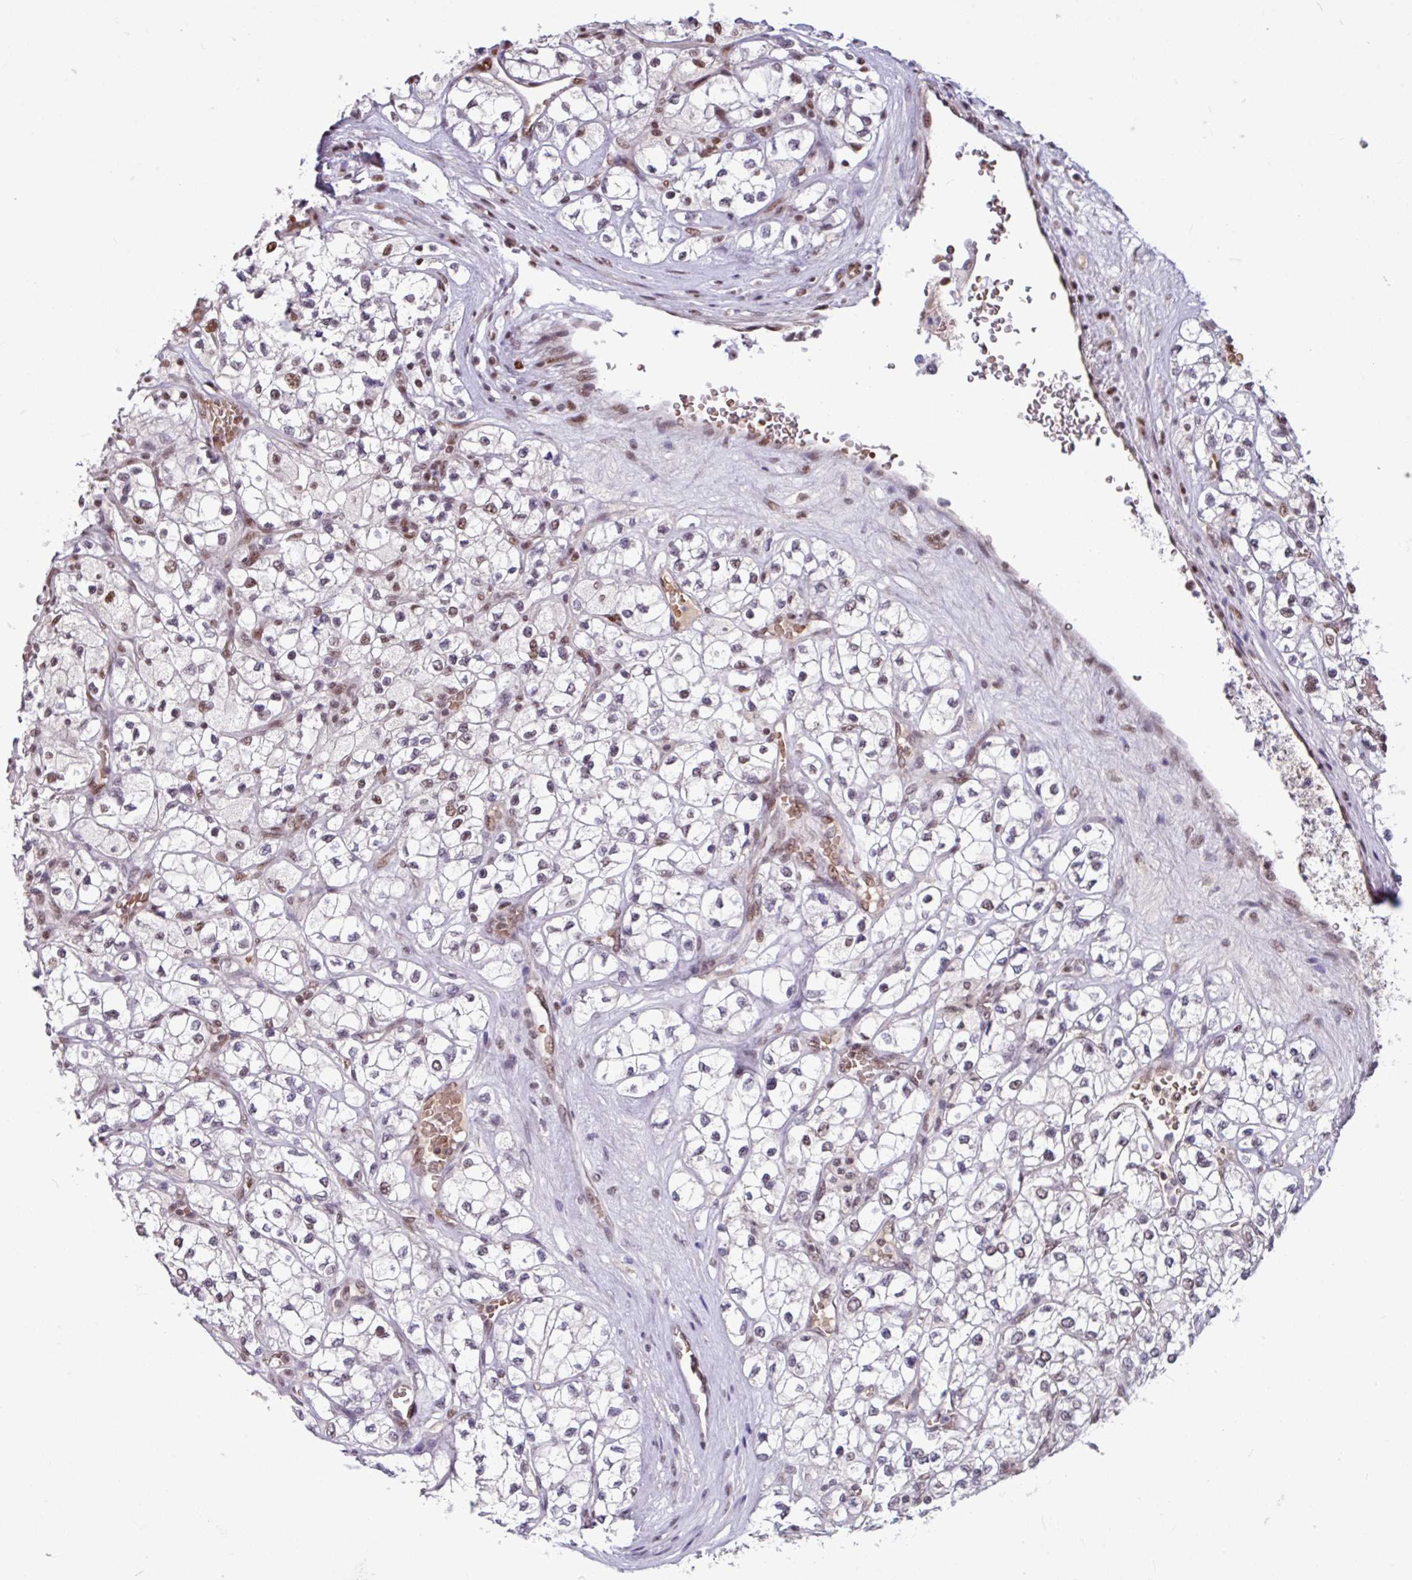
{"staining": {"intensity": "weak", "quantity": "<25%", "location": "nuclear"}, "tissue": "renal cancer", "cell_type": "Tumor cells", "image_type": "cancer", "snomed": [{"axis": "morphology", "description": "Adenocarcinoma, NOS"}, {"axis": "topography", "description": "Kidney"}], "caption": "Tumor cells show no significant protein positivity in renal cancer.", "gene": "TDG", "patient": {"sex": "male", "age": 80}}